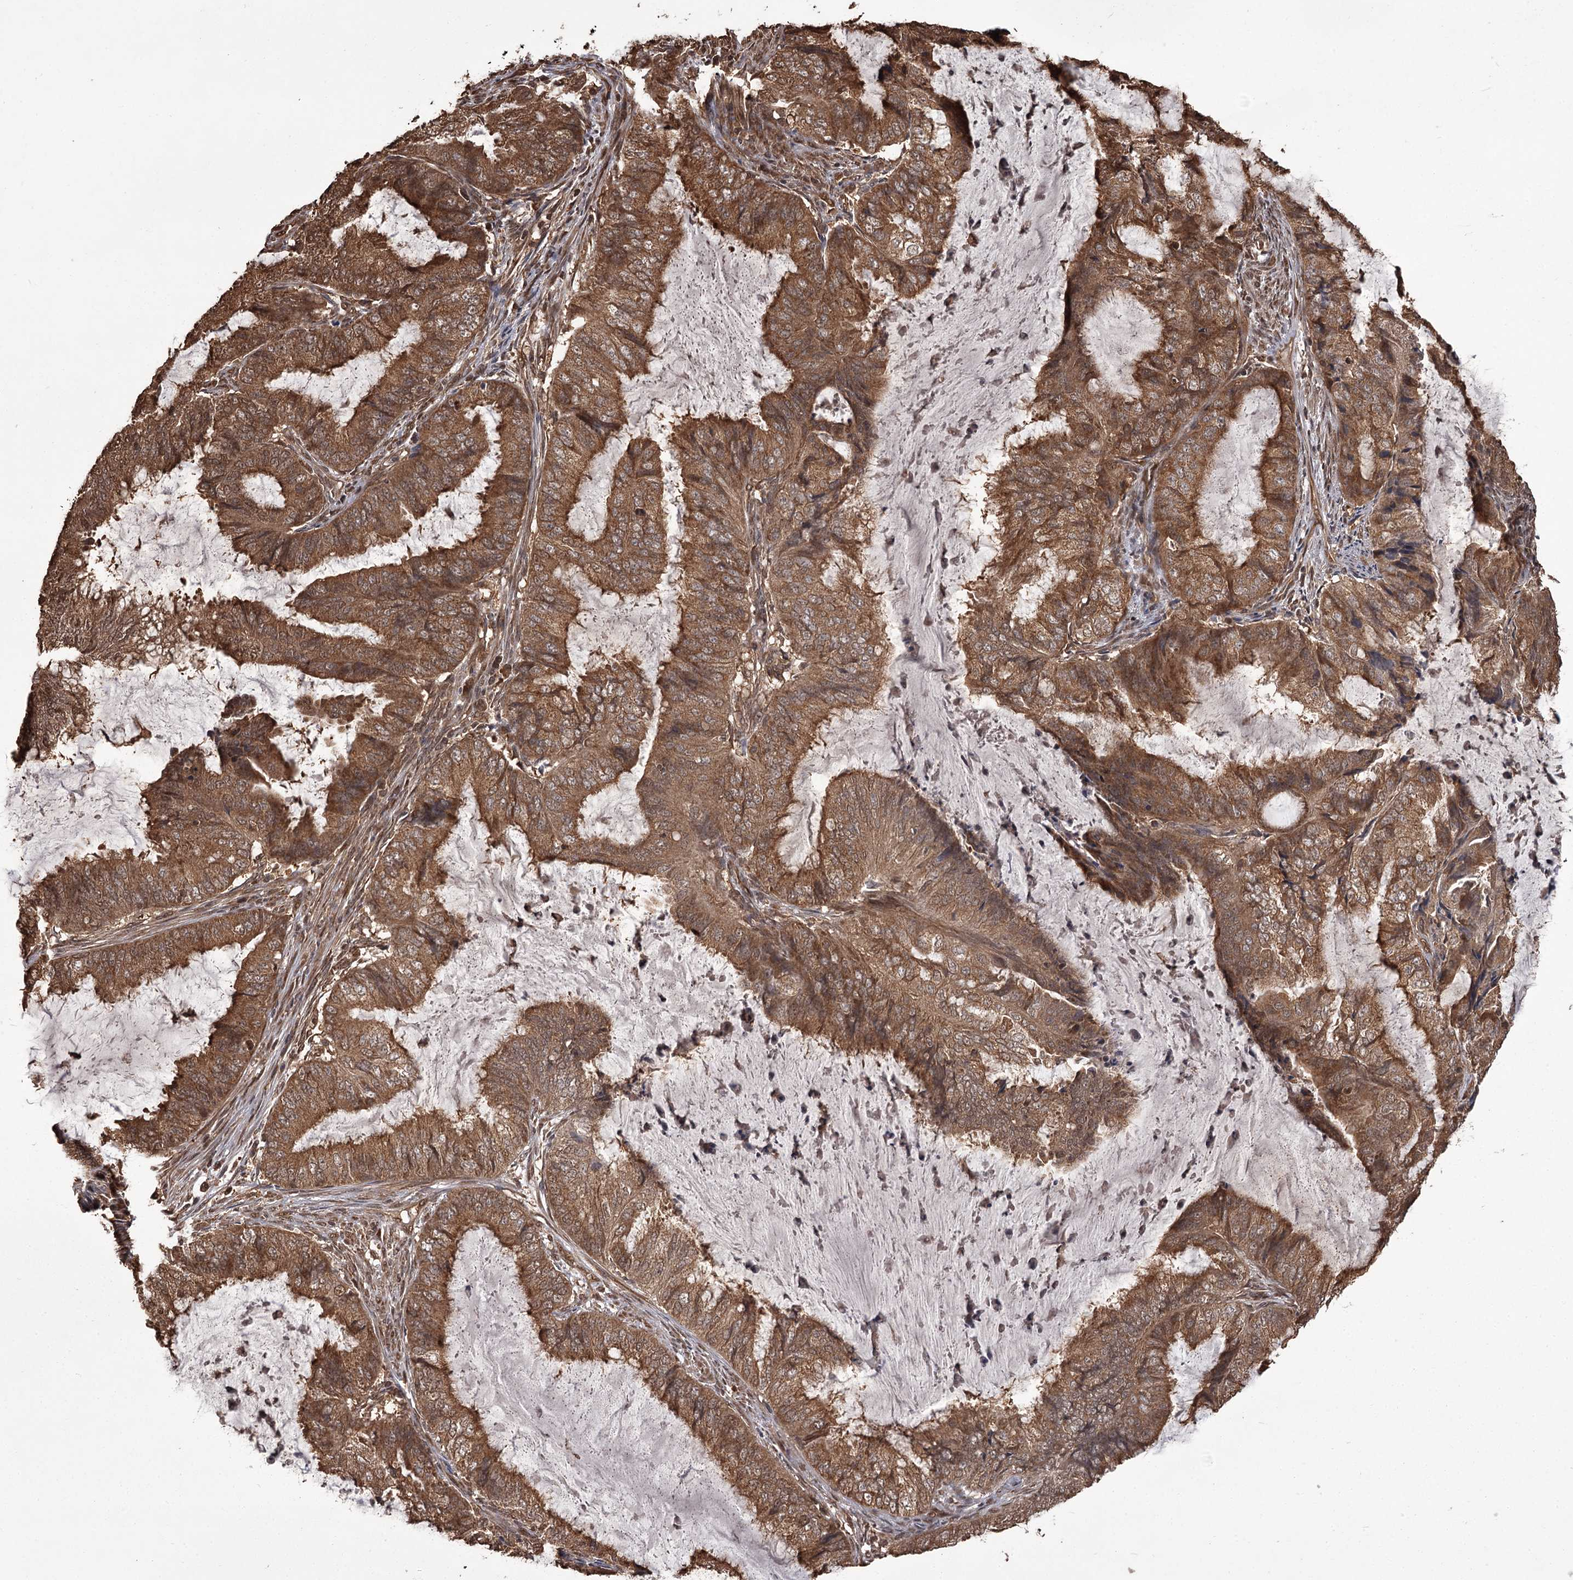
{"staining": {"intensity": "moderate", "quantity": ">75%", "location": "cytoplasmic/membranous"}, "tissue": "endometrial cancer", "cell_type": "Tumor cells", "image_type": "cancer", "snomed": [{"axis": "morphology", "description": "Adenocarcinoma, NOS"}, {"axis": "topography", "description": "Endometrium"}], "caption": "A micrograph of endometrial cancer stained for a protein displays moderate cytoplasmic/membranous brown staining in tumor cells. The protein is stained brown, and the nuclei are stained in blue (DAB (3,3'-diaminobenzidine) IHC with brightfield microscopy, high magnification).", "gene": "NPRL2", "patient": {"sex": "female", "age": 81}}